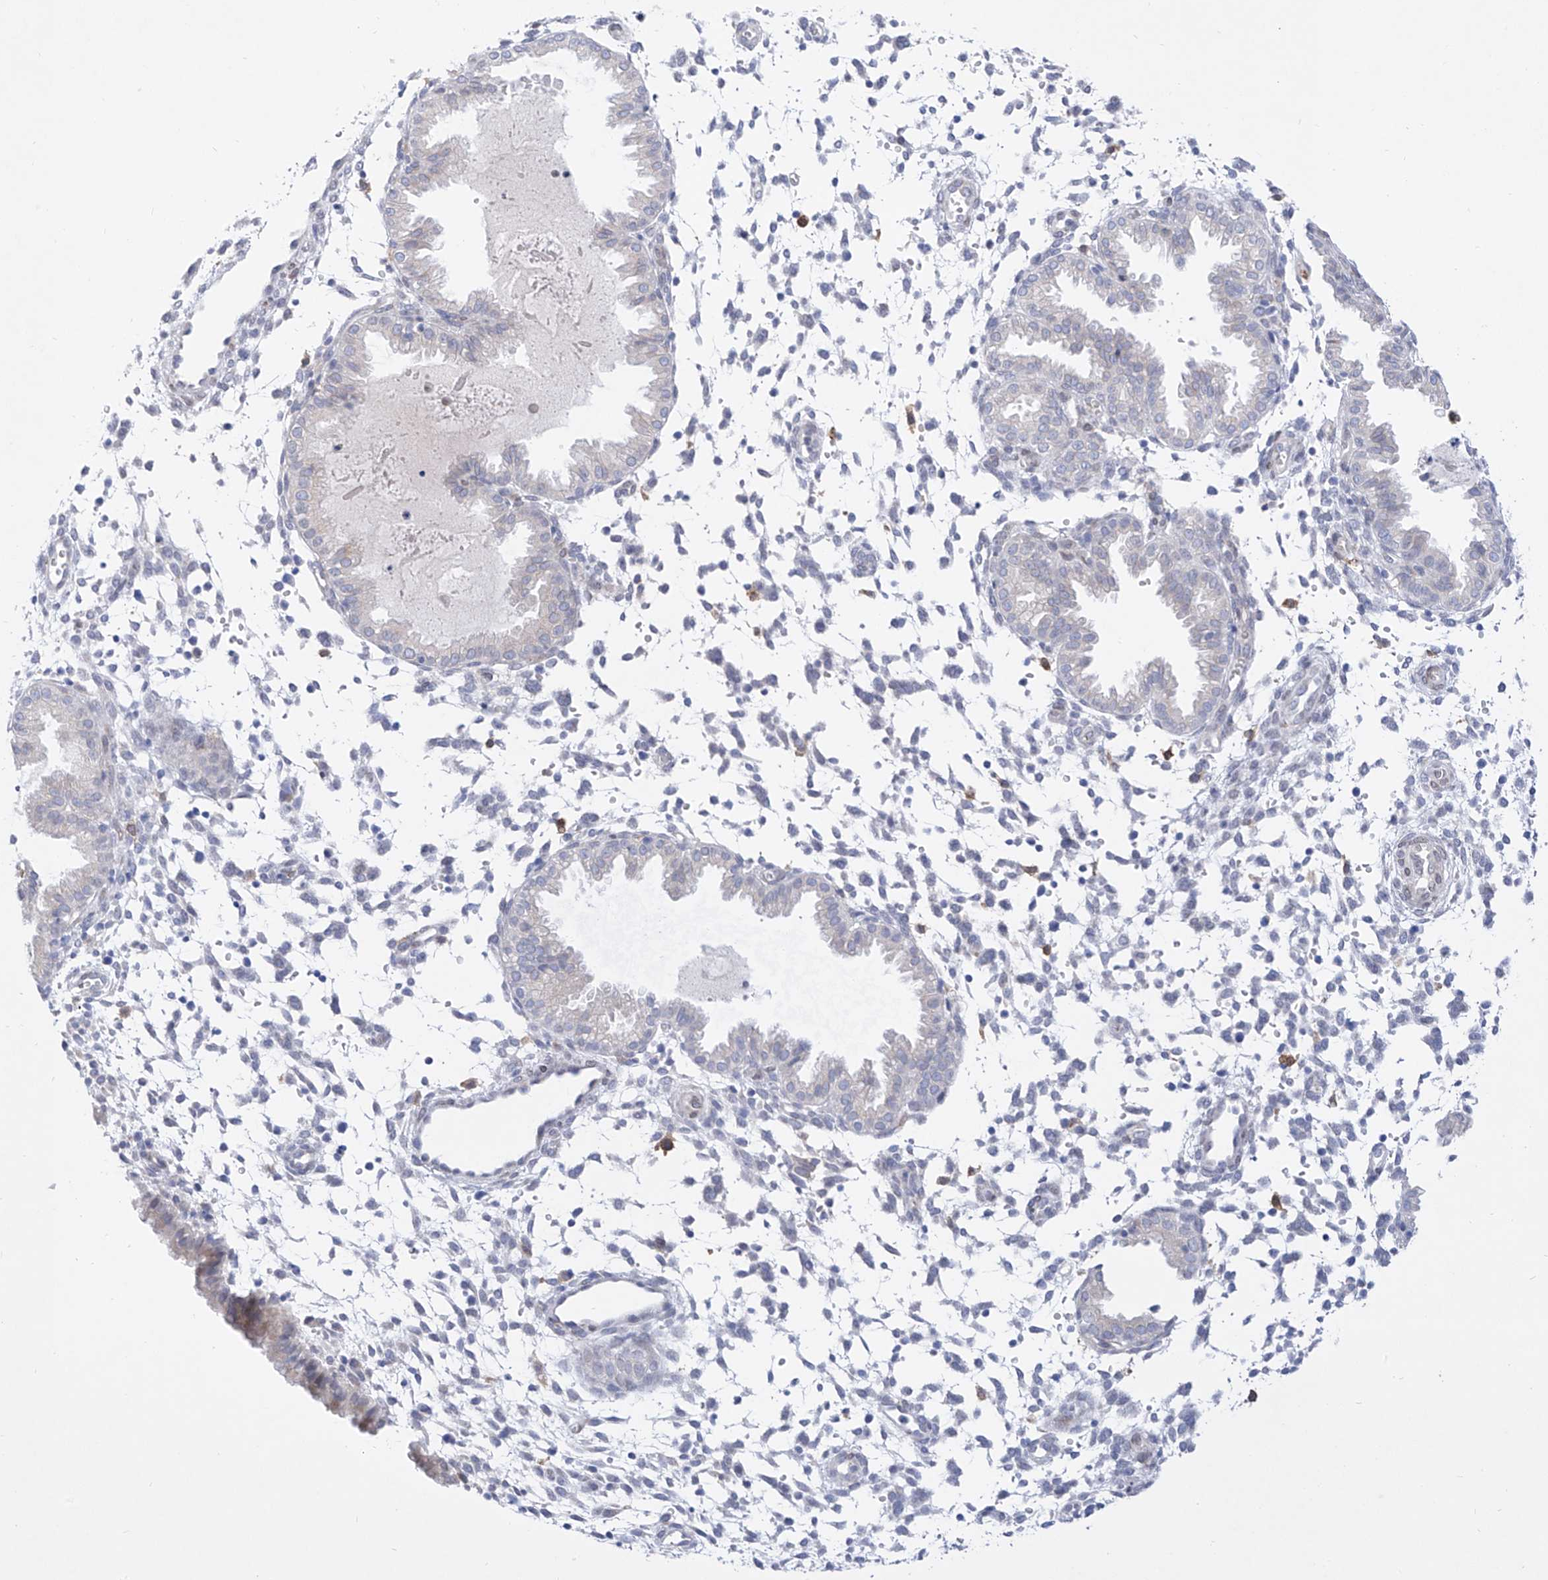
{"staining": {"intensity": "negative", "quantity": "none", "location": "none"}, "tissue": "endometrium", "cell_type": "Cells in endometrial stroma", "image_type": "normal", "snomed": [{"axis": "morphology", "description": "Normal tissue, NOS"}, {"axis": "topography", "description": "Endometrium"}], "caption": "Human endometrium stained for a protein using immunohistochemistry (IHC) displays no expression in cells in endometrial stroma.", "gene": "LCLAT1", "patient": {"sex": "female", "age": 33}}